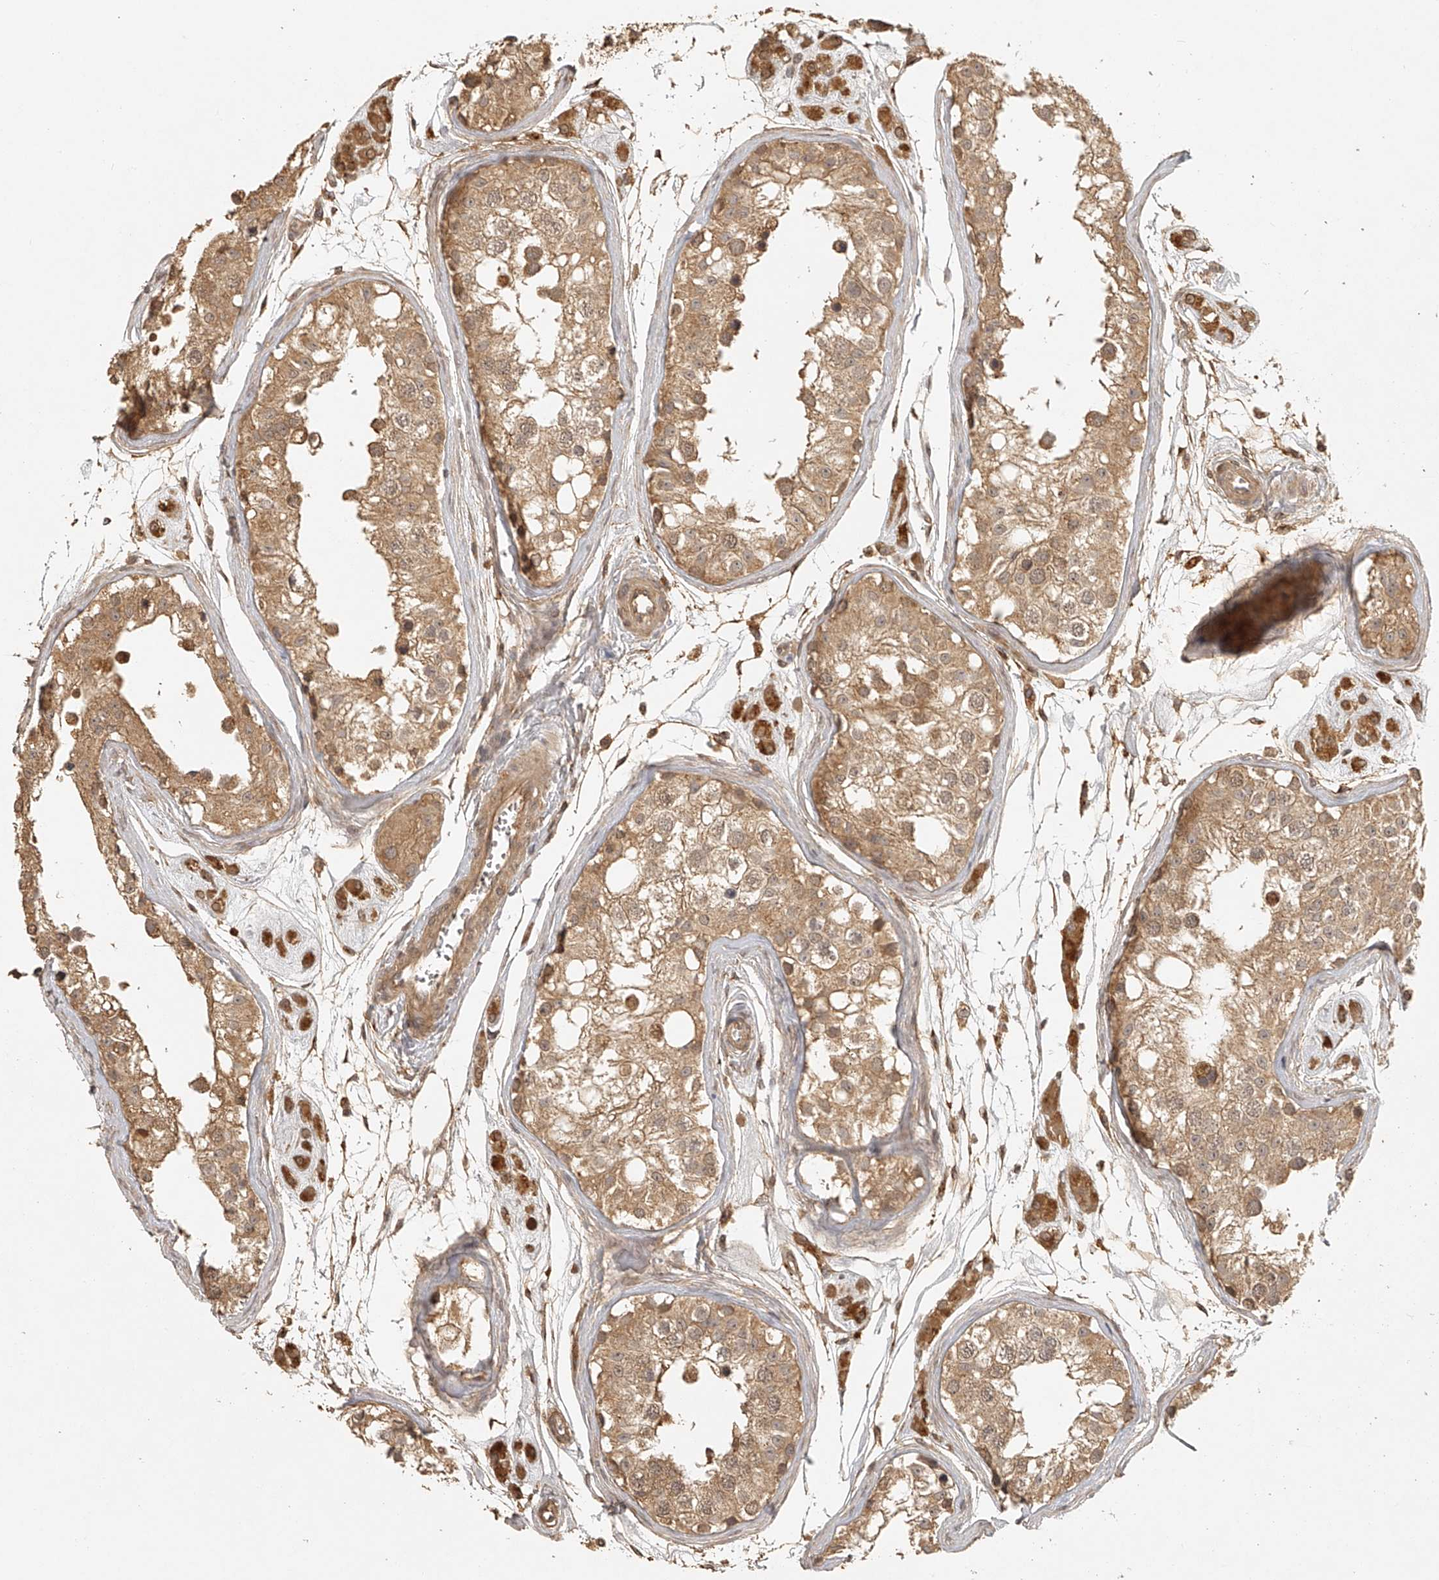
{"staining": {"intensity": "moderate", "quantity": ">75%", "location": "cytoplasmic/membranous"}, "tissue": "testis", "cell_type": "Cells in seminiferous ducts", "image_type": "normal", "snomed": [{"axis": "morphology", "description": "Normal tissue, NOS"}, {"axis": "morphology", "description": "Adenocarcinoma, metastatic, NOS"}, {"axis": "topography", "description": "Testis"}], "caption": "Moderate cytoplasmic/membranous expression is appreciated in approximately >75% of cells in seminiferous ducts in unremarkable testis. The staining is performed using DAB (3,3'-diaminobenzidine) brown chromogen to label protein expression. The nuclei are counter-stained blue using hematoxylin.", "gene": "BCL2L11", "patient": {"sex": "male", "age": 26}}